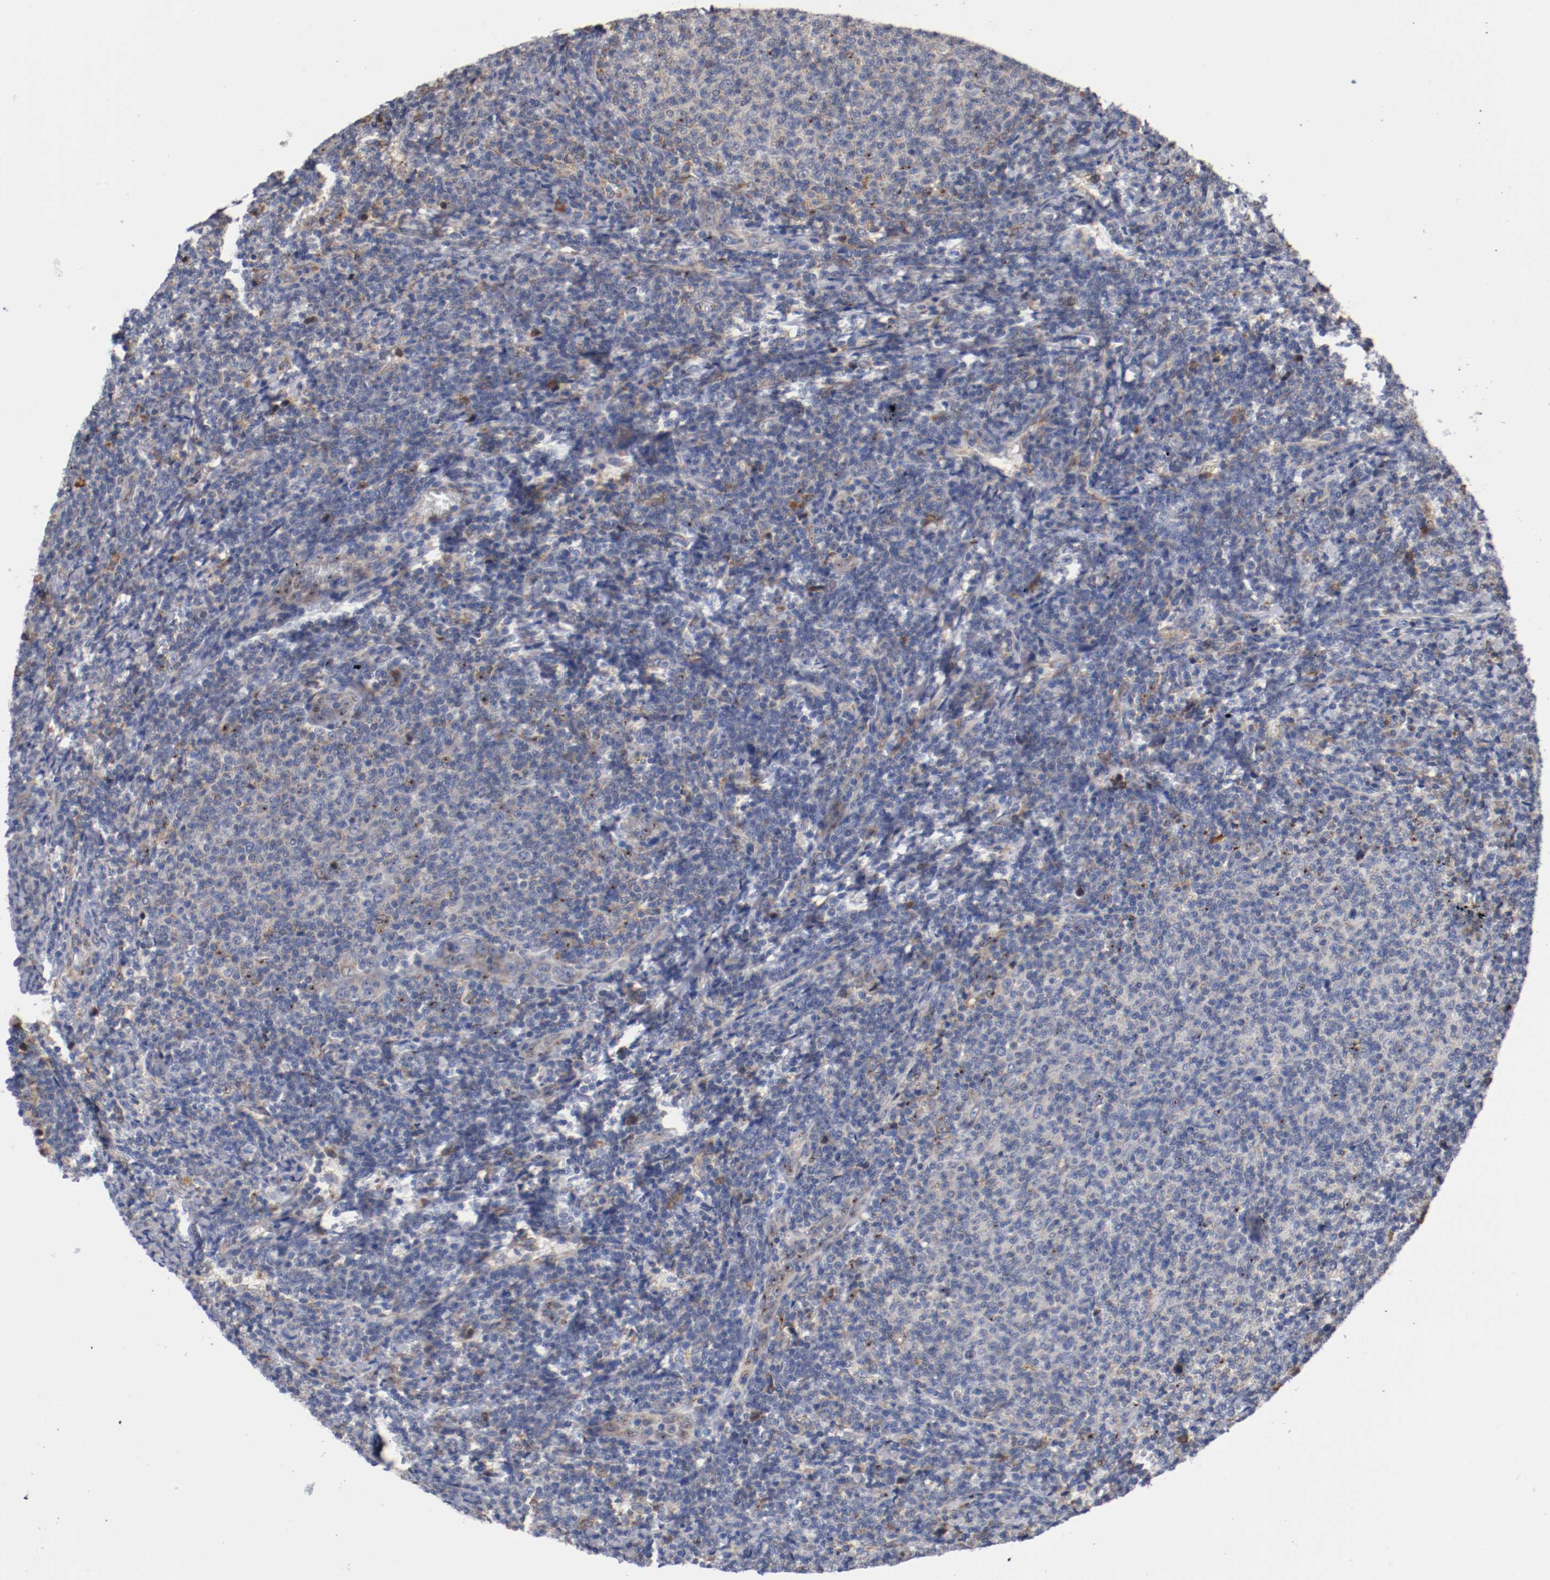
{"staining": {"intensity": "negative", "quantity": "none", "location": "none"}, "tissue": "lymphoma", "cell_type": "Tumor cells", "image_type": "cancer", "snomed": [{"axis": "morphology", "description": "Malignant lymphoma, non-Hodgkin's type, Low grade"}, {"axis": "topography", "description": "Lymph node"}], "caption": "Immunohistochemistry of malignant lymphoma, non-Hodgkin's type (low-grade) exhibits no positivity in tumor cells.", "gene": "TNFSF13", "patient": {"sex": "male", "age": 66}}